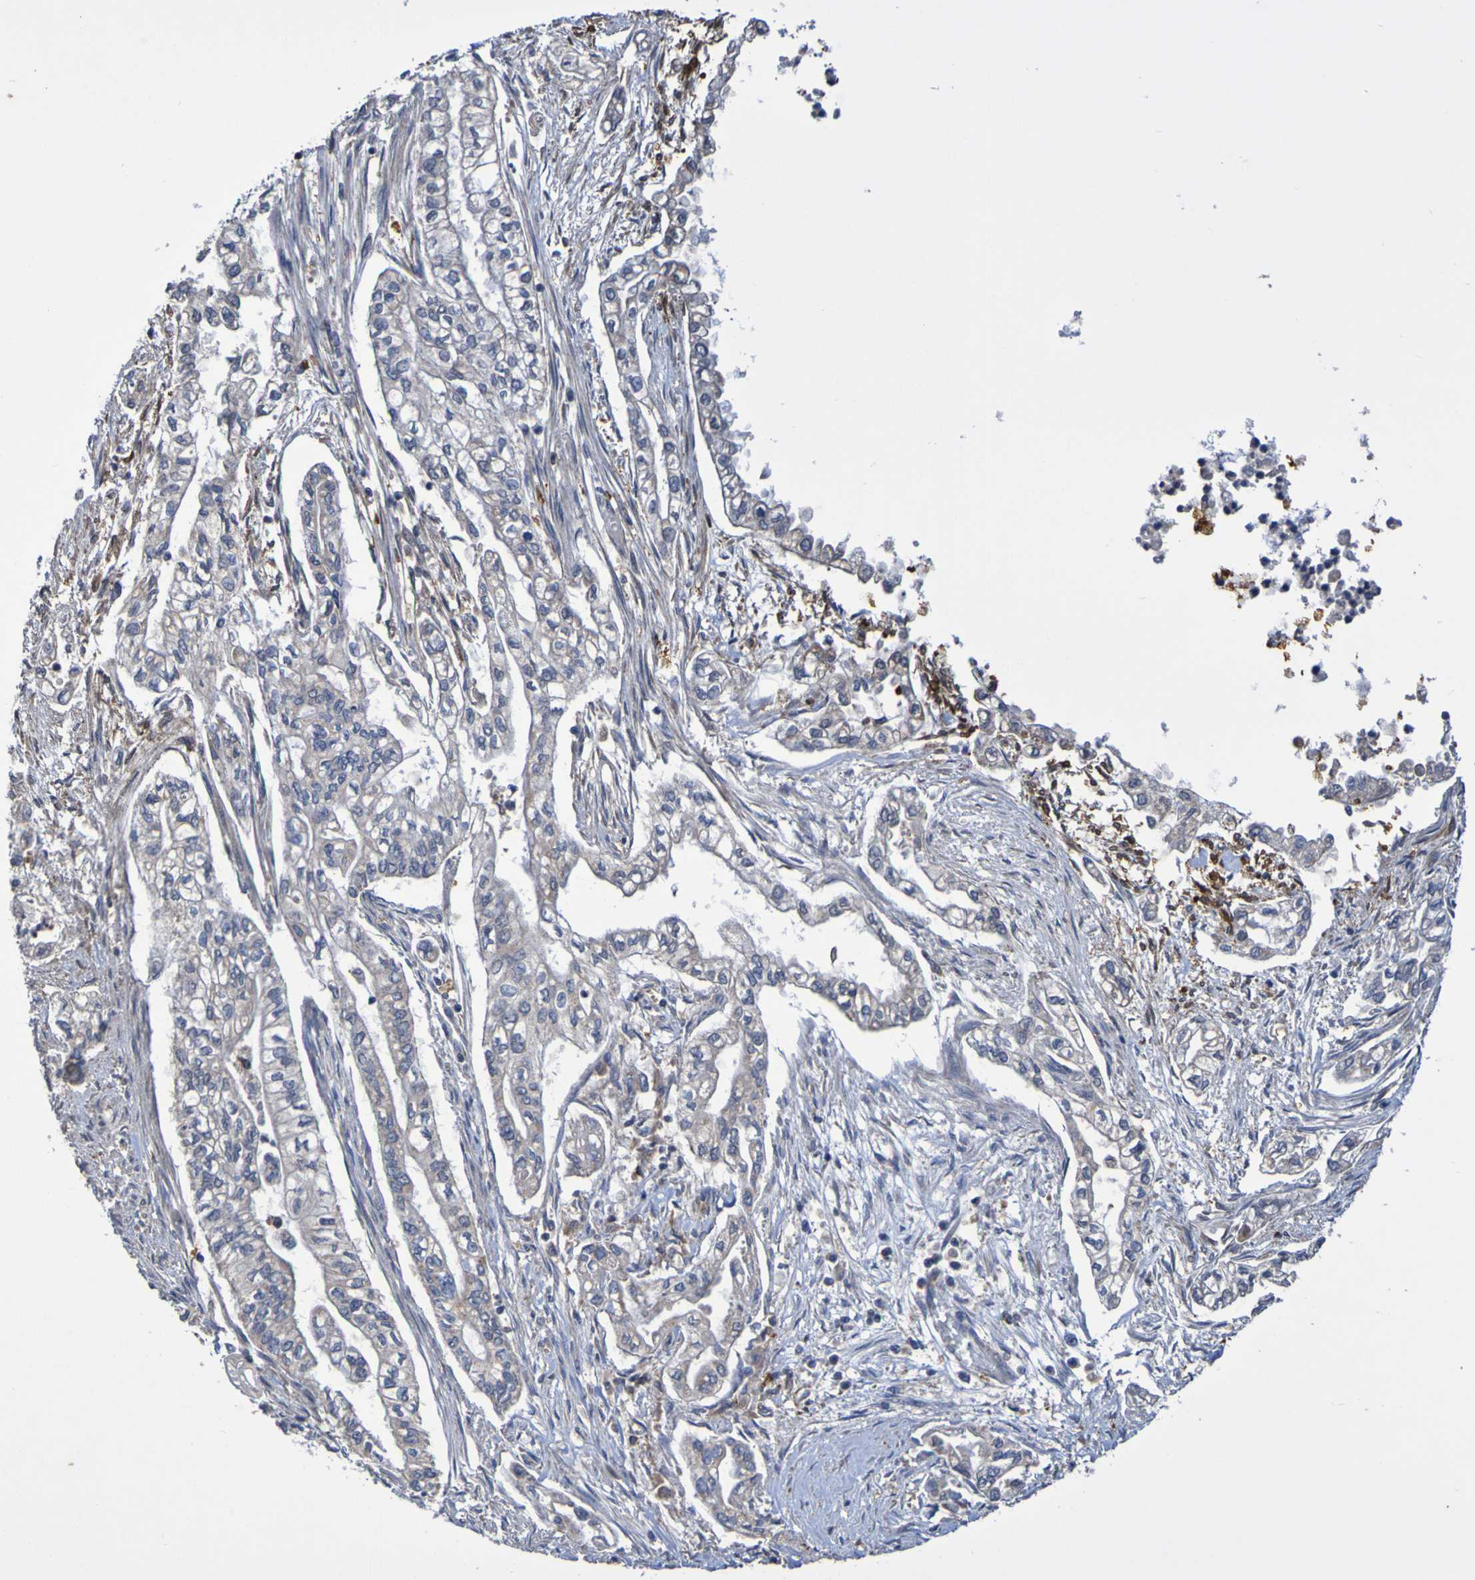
{"staining": {"intensity": "negative", "quantity": "none", "location": "none"}, "tissue": "pancreatic cancer", "cell_type": "Tumor cells", "image_type": "cancer", "snomed": [{"axis": "morphology", "description": "Normal tissue, NOS"}, {"axis": "topography", "description": "Pancreas"}], "caption": "Human pancreatic cancer stained for a protein using IHC displays no positivity in tumor cells.", "gene": "C3orf18", "patient": {"sex": "male", "age": 42}}